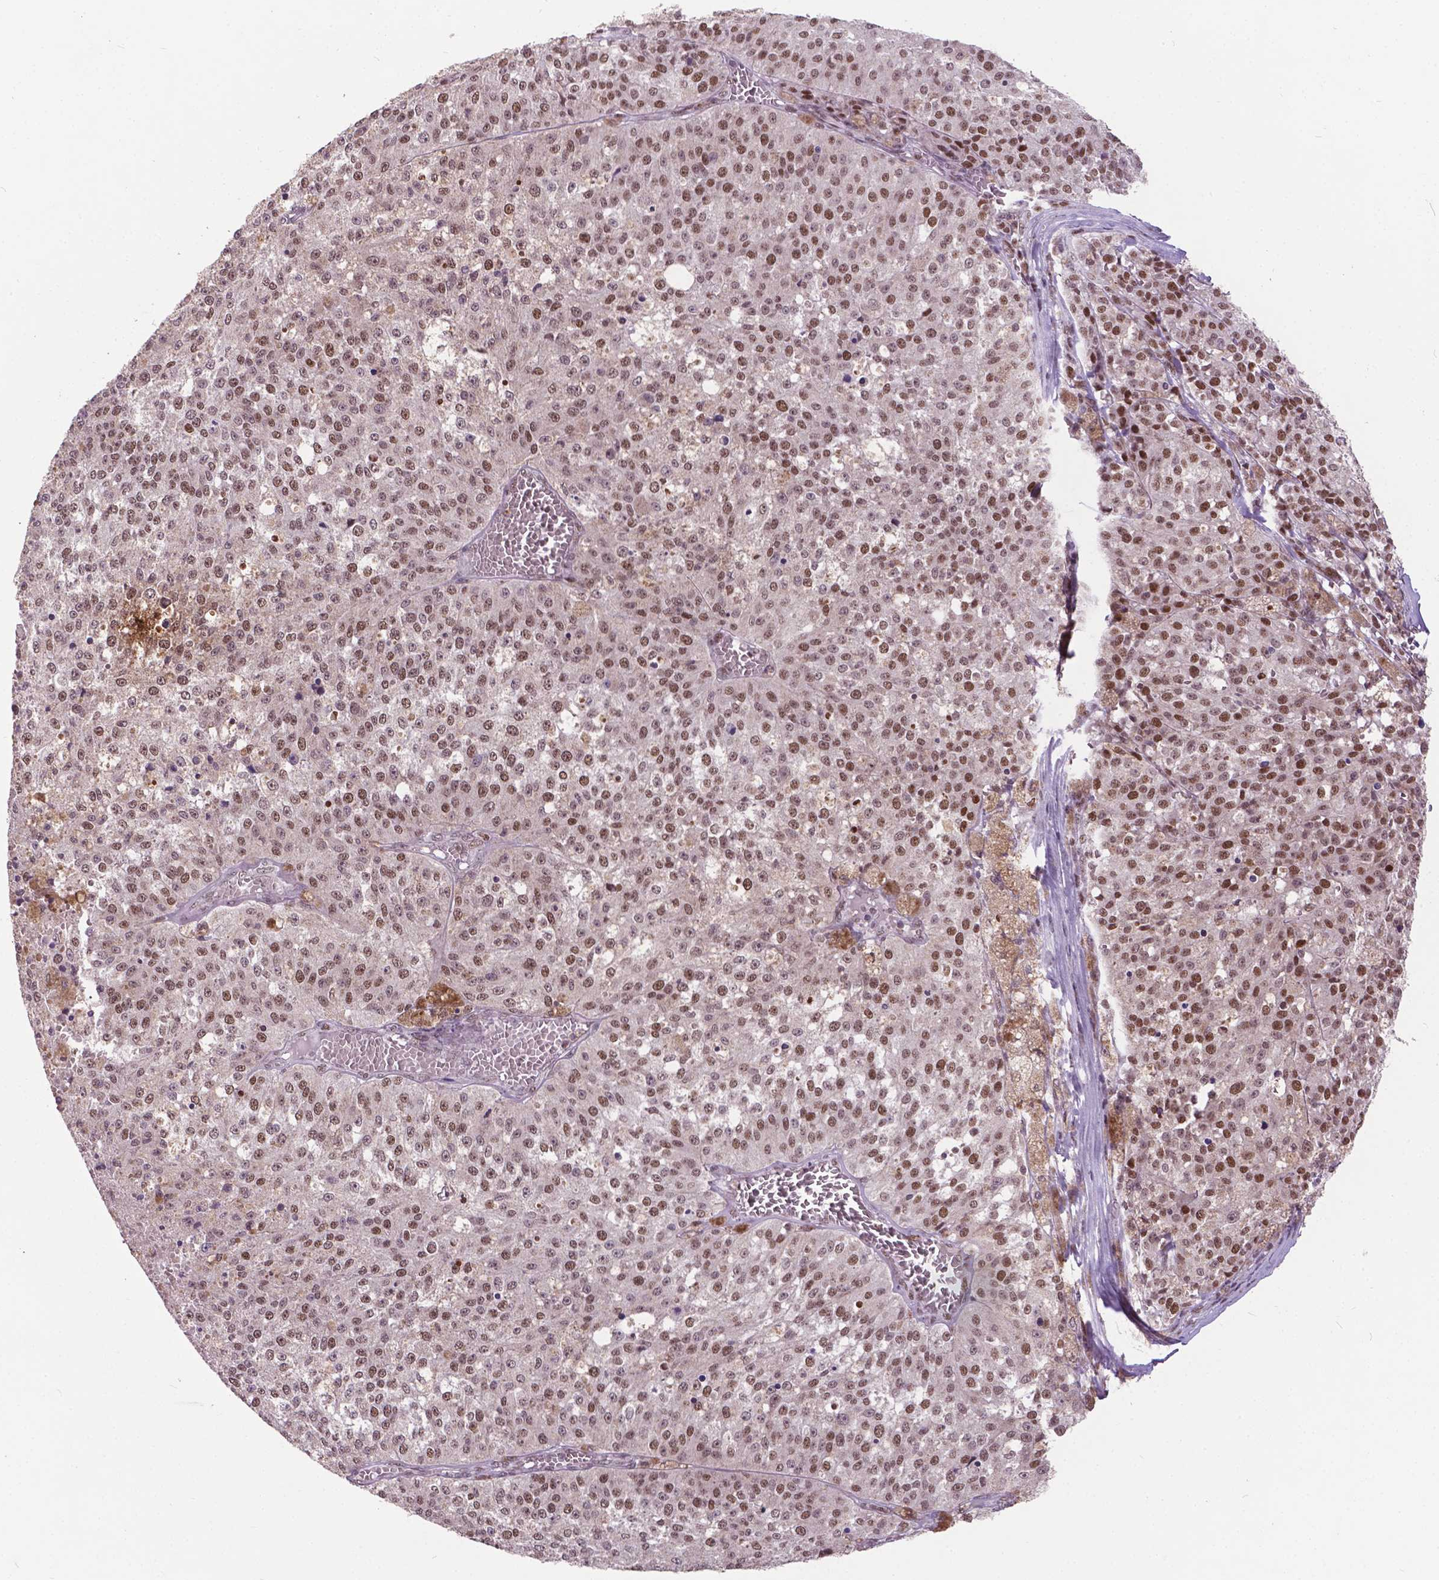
{"staining": {"intensity": "moderate", "quantity": ">75%", "location": "nuclear"}, "tissue": "melanoma", "cell_type": "Tumor cells", "image_type": "cancer", "snomed": [{"axis": "morphology", "description": "Malignant melanoma, Metastatic site"}, {"axis": "topography", "description": "Lymph node"}], "caption": "Human melanoma stained with a brown dye displays moderate nuclear positive staining in approximately >75% of tumor cells.", "gene": "MSH2", "patient": {"sex": "female", "age": 64}}